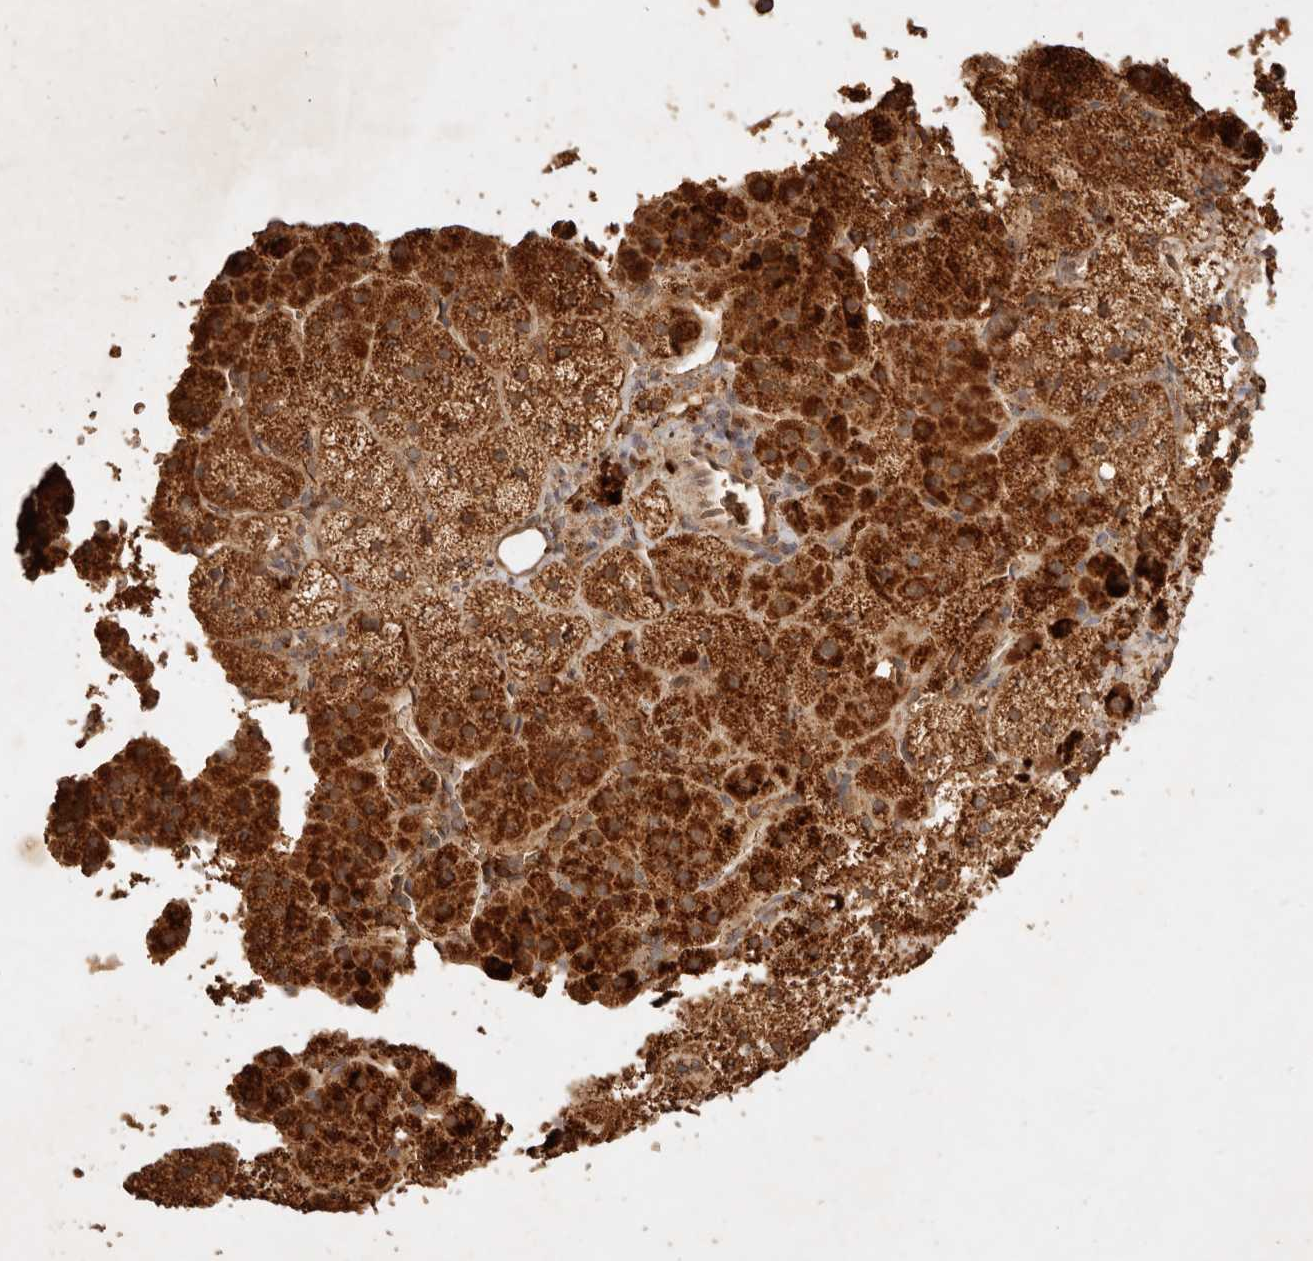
{"staining": {"intensity": "strong", "quantity": ">75%", "location": "cytoplasmic/membranous"}, "tissue": "adrenal gland", "cell_type": "Glandular cells", "image_type": "normal", "snomed": [{"axis": "morphology", "description": "Normal tissue, NOS"}, {"axis": "topography", "description": "Adrenal gland"}], "caption": "Protein staining demonstrates strong cytoplasmic/membranous staining in about >75% of glandular cells in normal adrenal gland.", "gene": "FAM180B", "patient": {"sex": "female", "age": 44}}